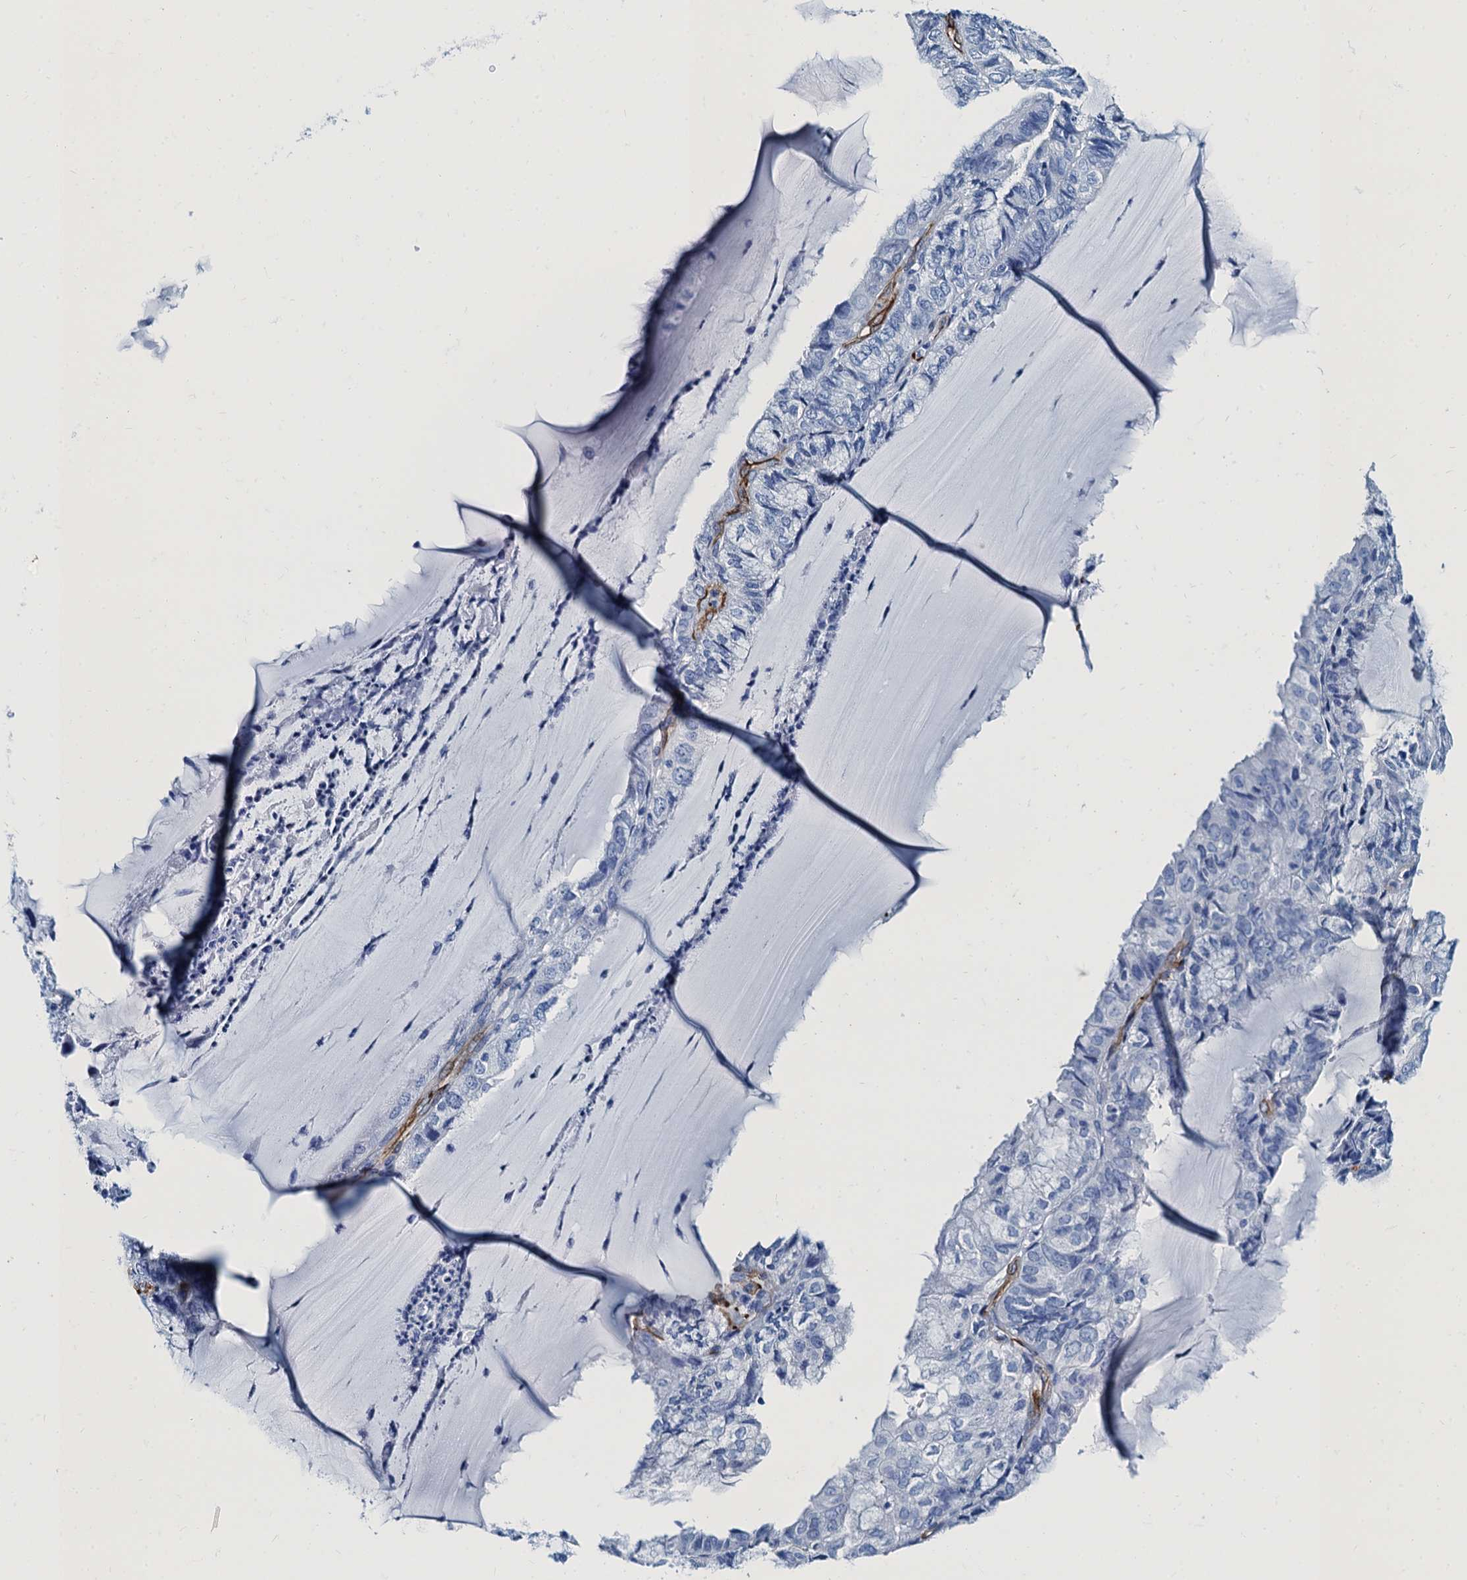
{"staining": {"intensity": "negative", "quantity": "none", "location": "none"}, "tissue": "endometrial cancer", "cell_type": "Tumor cells", "image_type": "cancer", "snomed": [{"axis": "morphology", "description": "Adenocarcinoma, NOS"}, {"axis": "topography", "description": "Endometrium"}], "caption": "Endometrial cancer was stained to show a protein in brown. There is no significant positivity in tumor cells.", "gene": "CAVIN2", "patient": {"sex": "female", "age": 81}}